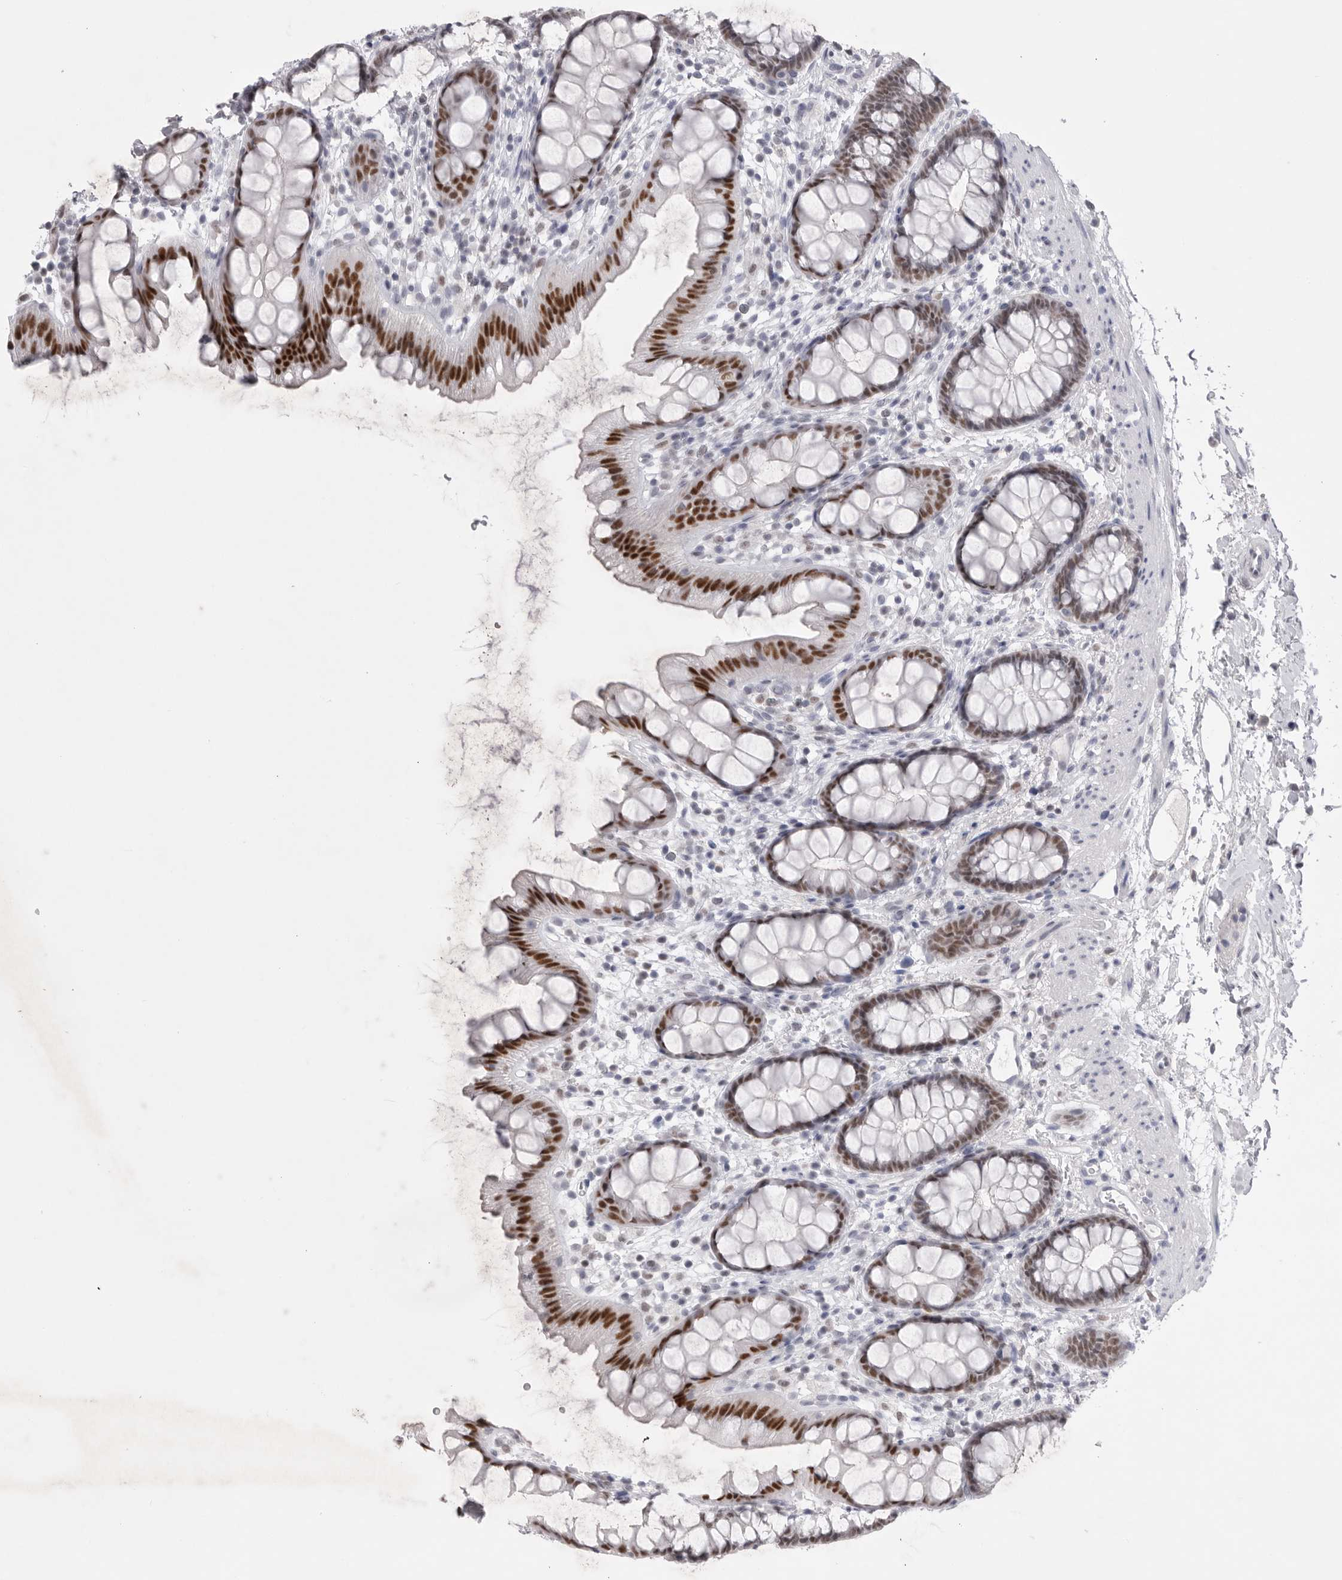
{"staining": {"intensity": "strong", "quantity": ">75%", "location": "nuclear"}, "tissue": "rectum", "cell_type": "Glandular cells", "image_type": "normal", "snomed": [{"axis": "morphology", "description": "Normal tissue, NOS"}, {"axis": "topography", "description": "Rectum"}], "caption": "IHC micrograph of unremarkable rectum: rectum stained using immunohistochemistry (IHC) shows high levels of strong protein expression localized specifically in the nuclear of glandular cells, appearing as a nuclear brown color.", "gene": "ZBTB7B", "patient": {"sex": "female", "age": 65}}